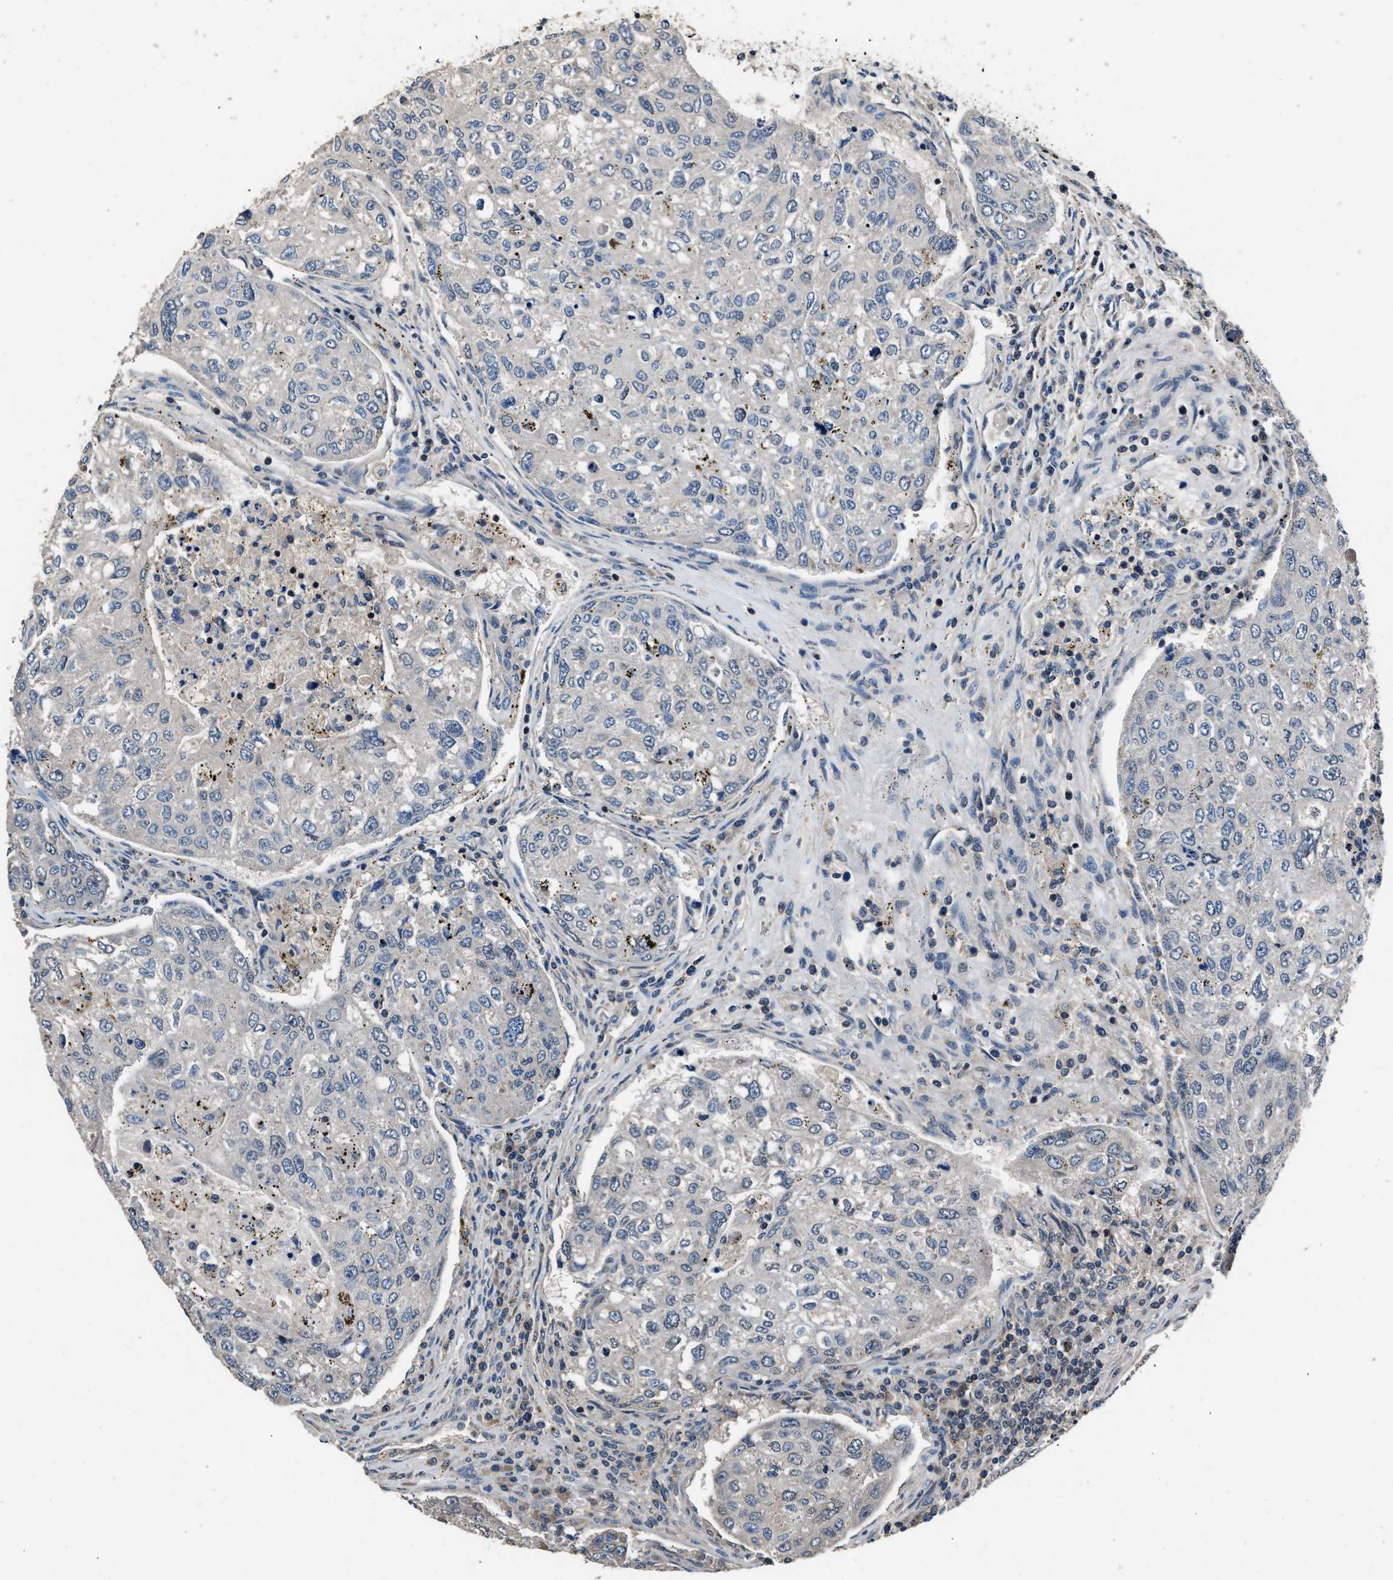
{"staining": {"intensity": "negative", "quantity": "none", "location": "none"}, "tissue": "urothelial cancer", "cell_type": "Tumor cells", "image_type": "cancer", "snomed": [{"axis": "morphology", "description": "Urothelial carcinoma, High grade"}, {"axis": "topography", "description": "Lymph node"}, {"axis": "topography", "description": "Urinary bladder"}], "caption": "Urothelial cancer was stained to show a protein in brown. There is no significant positivity in tumor cells. (DAB (3,3'-diaminobenzidine) immunohistochemistry with hematoxylin counter stain).", "gene": "TNRC18", "patient": {"sex": "male", "age": 51}}